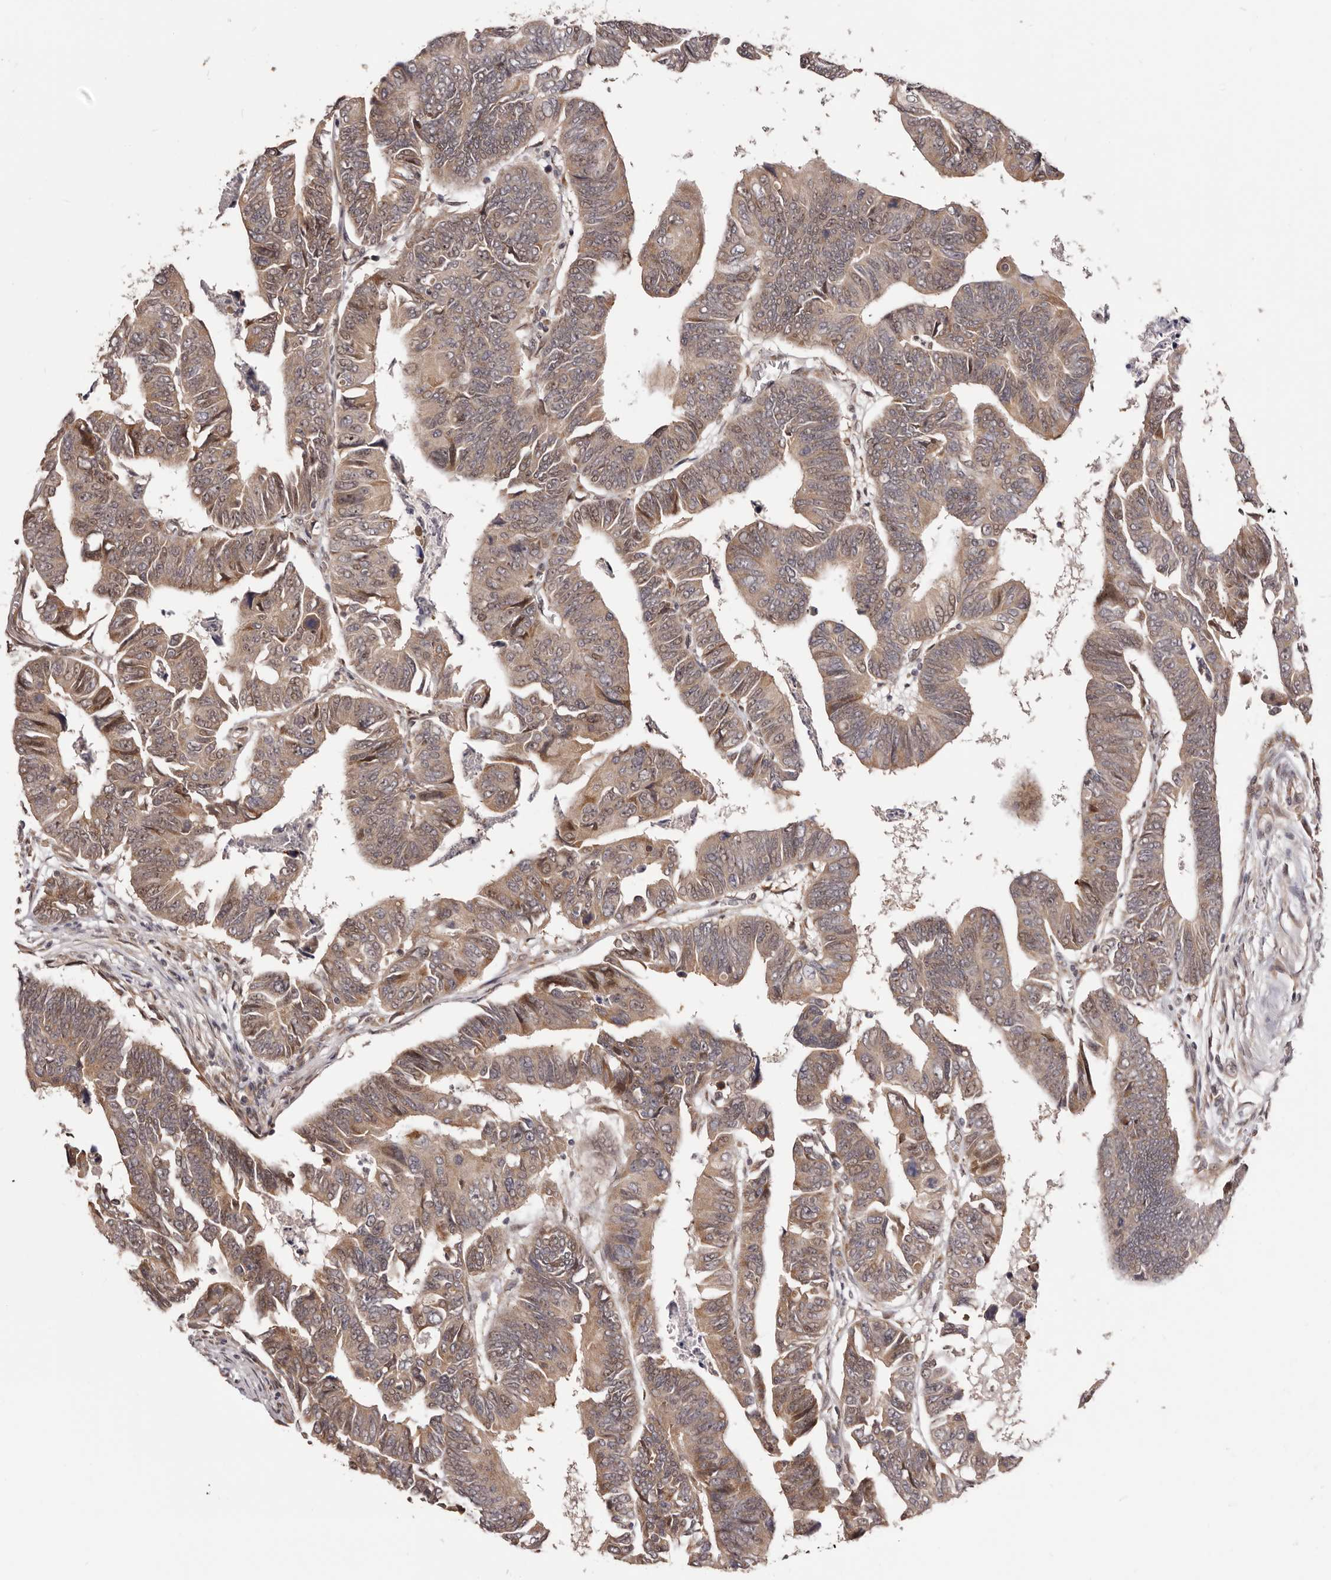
{"staining": {"intensity": "weak", "quantity": ">75%", "location": "cytoplasmic/membranous,nuclear"}, "tissue": "colorectal cancer", "cell_type": "Tumor cells", "image_type": "cancer", "snomed": [{"axis": "morphology", "description": "Adenocarcinoma, NOS"}, {"axis": "topography", "description": "Rectum"}], "caption": "Protein staining reveals weak cytoplasmic/membranous and nuclear staining in about >75% of tumor cells in adenocarcinoma (colorectal). Using DAB (brown) and hematoxylin (blue) stains, captured at high magnification using brightfield microscopy.", "gene": "NOL12", "patient": {"sex": "female", "age": 65}}